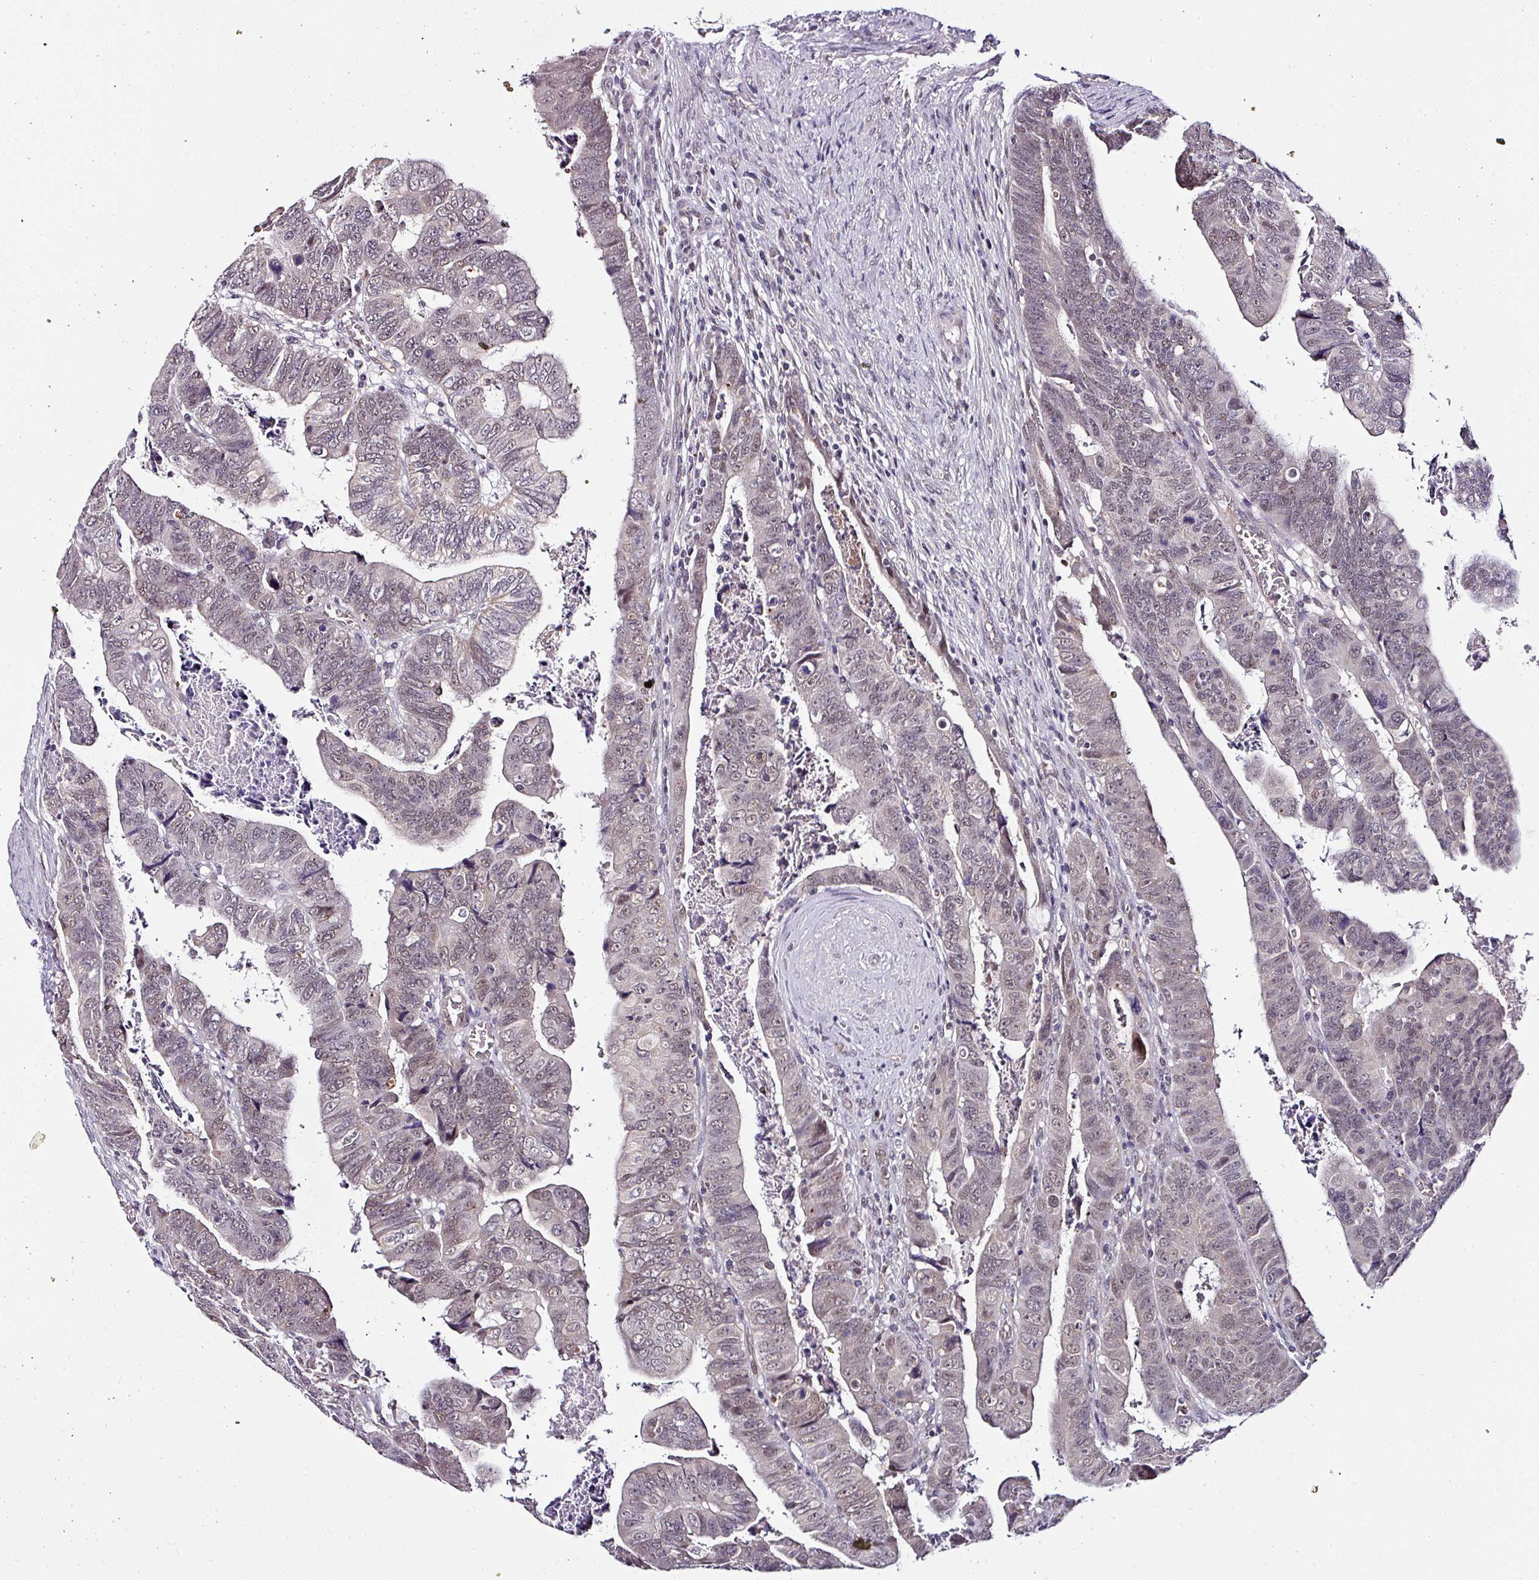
{"staining": {"intensity": "weak", "quantity": "<25%", "location": "nuclear"}, "tissue": "colorectal cancer", "cell_type": "Tumor cells", "image_type": "cancer", "snomed": [{"axis": "morphology", "description": "Normal tissue, NOS"}, {"axis": "morphology", "description": "Adenocarcinoma, NOS"}, {"axis": "topography", "description": "Rectum"}], "caption": "Tumor cells show no significant protein expression in colorectal cancer (adenocarcinoma).", "gene": "NAPSA", "patient": {"sex": "female", "age": 65}}